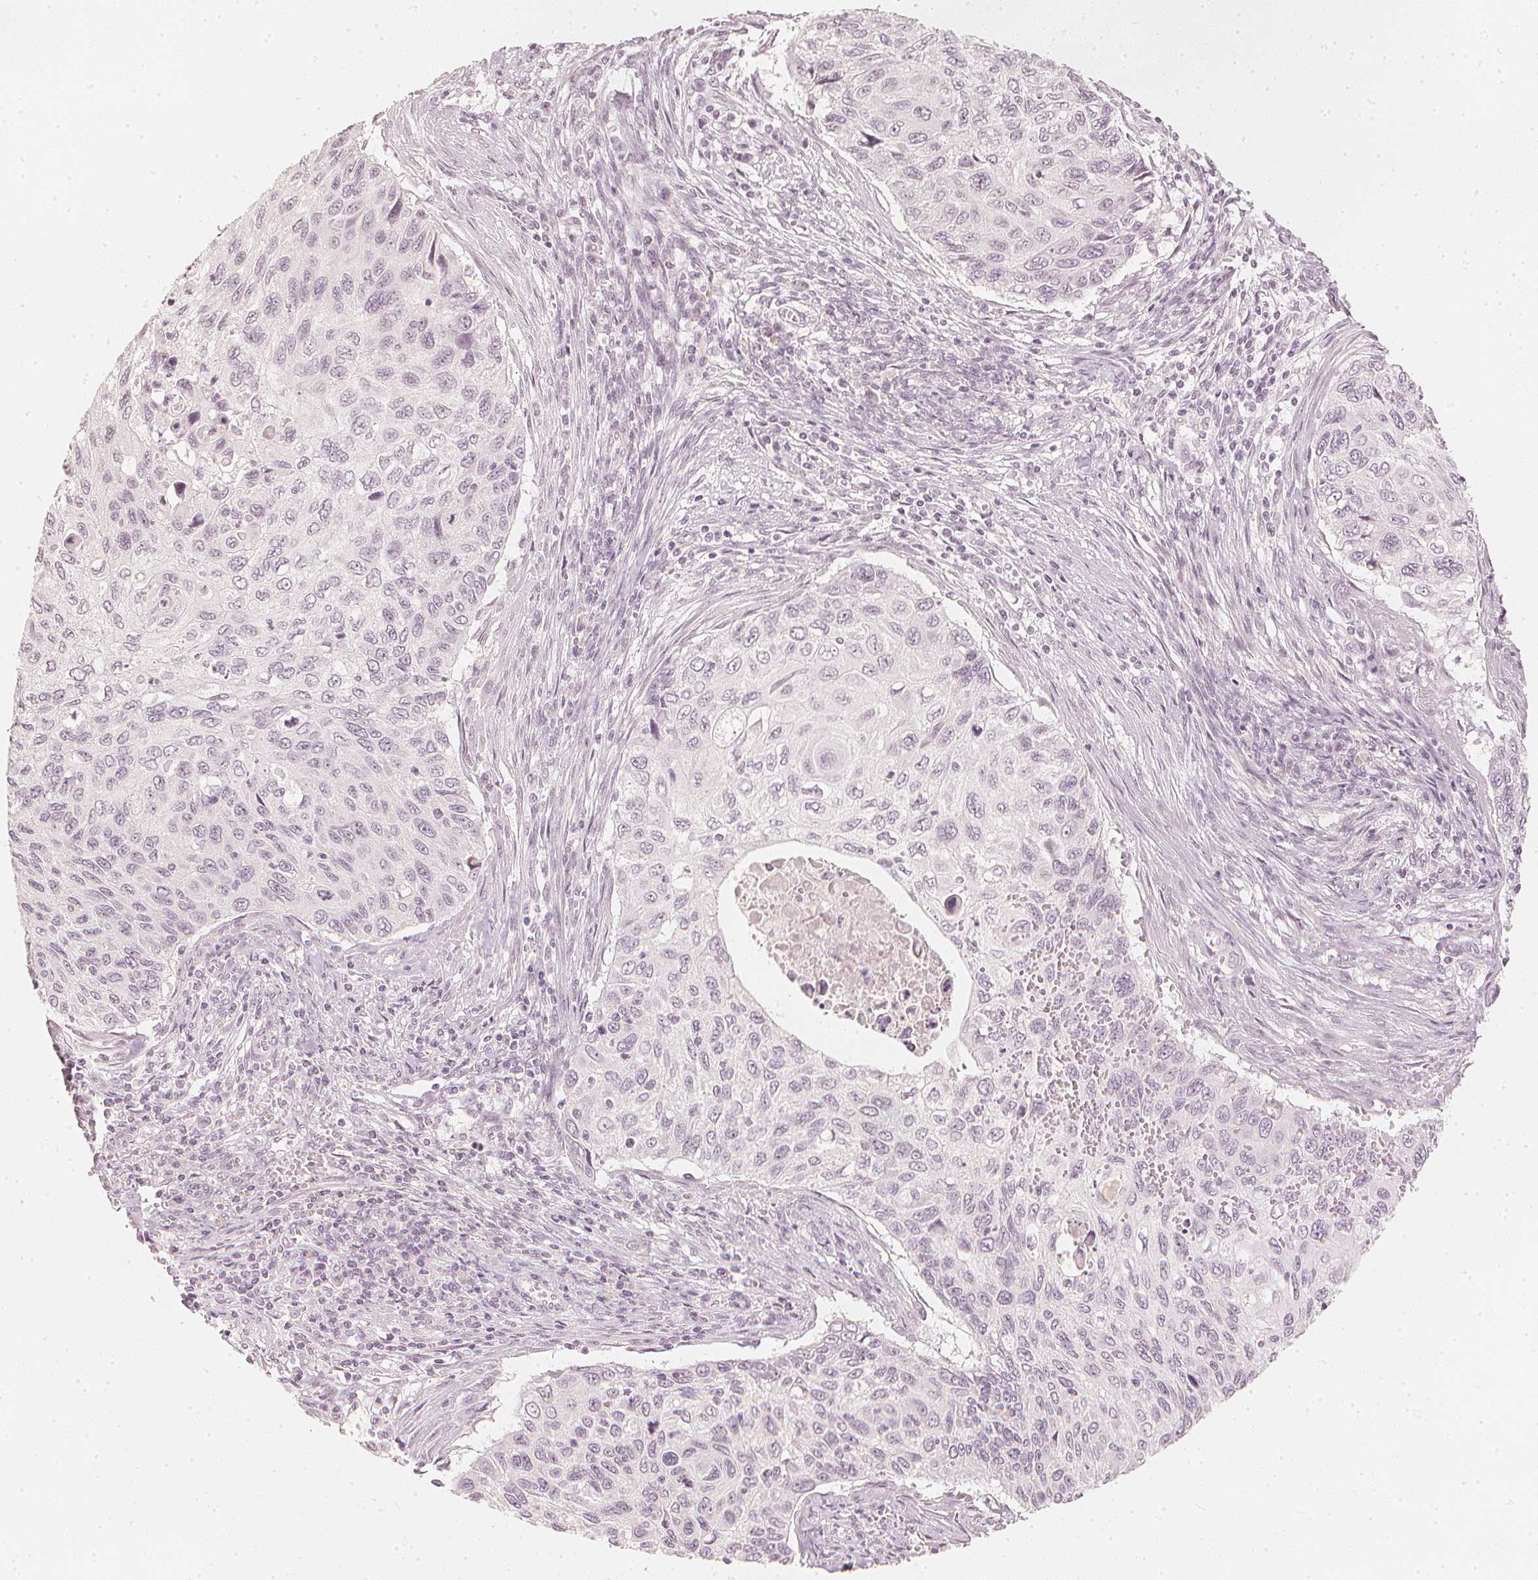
{"staining": {"intensity": "negative", "quantity": "none", "location": "none"}, "tissue": "cervical cancer", "cell_type": "Tumor cells", "image_type": "cancer", "snomed": [{"axis": "morphology", "description": "Squamous cell carcinoma, NOS"}, {"axis": "topography", "description": "Cervix"}], "caption": "IHC photomicrograph of human cervical cancer stained for a protein (brown), which demonstrates no expression in tumor cells. (Immunohistochemistry (ihc), brightfield microscopy, high magnification).", "gene": "CALB1", "patient": {"sex": "female", "age": 70}}